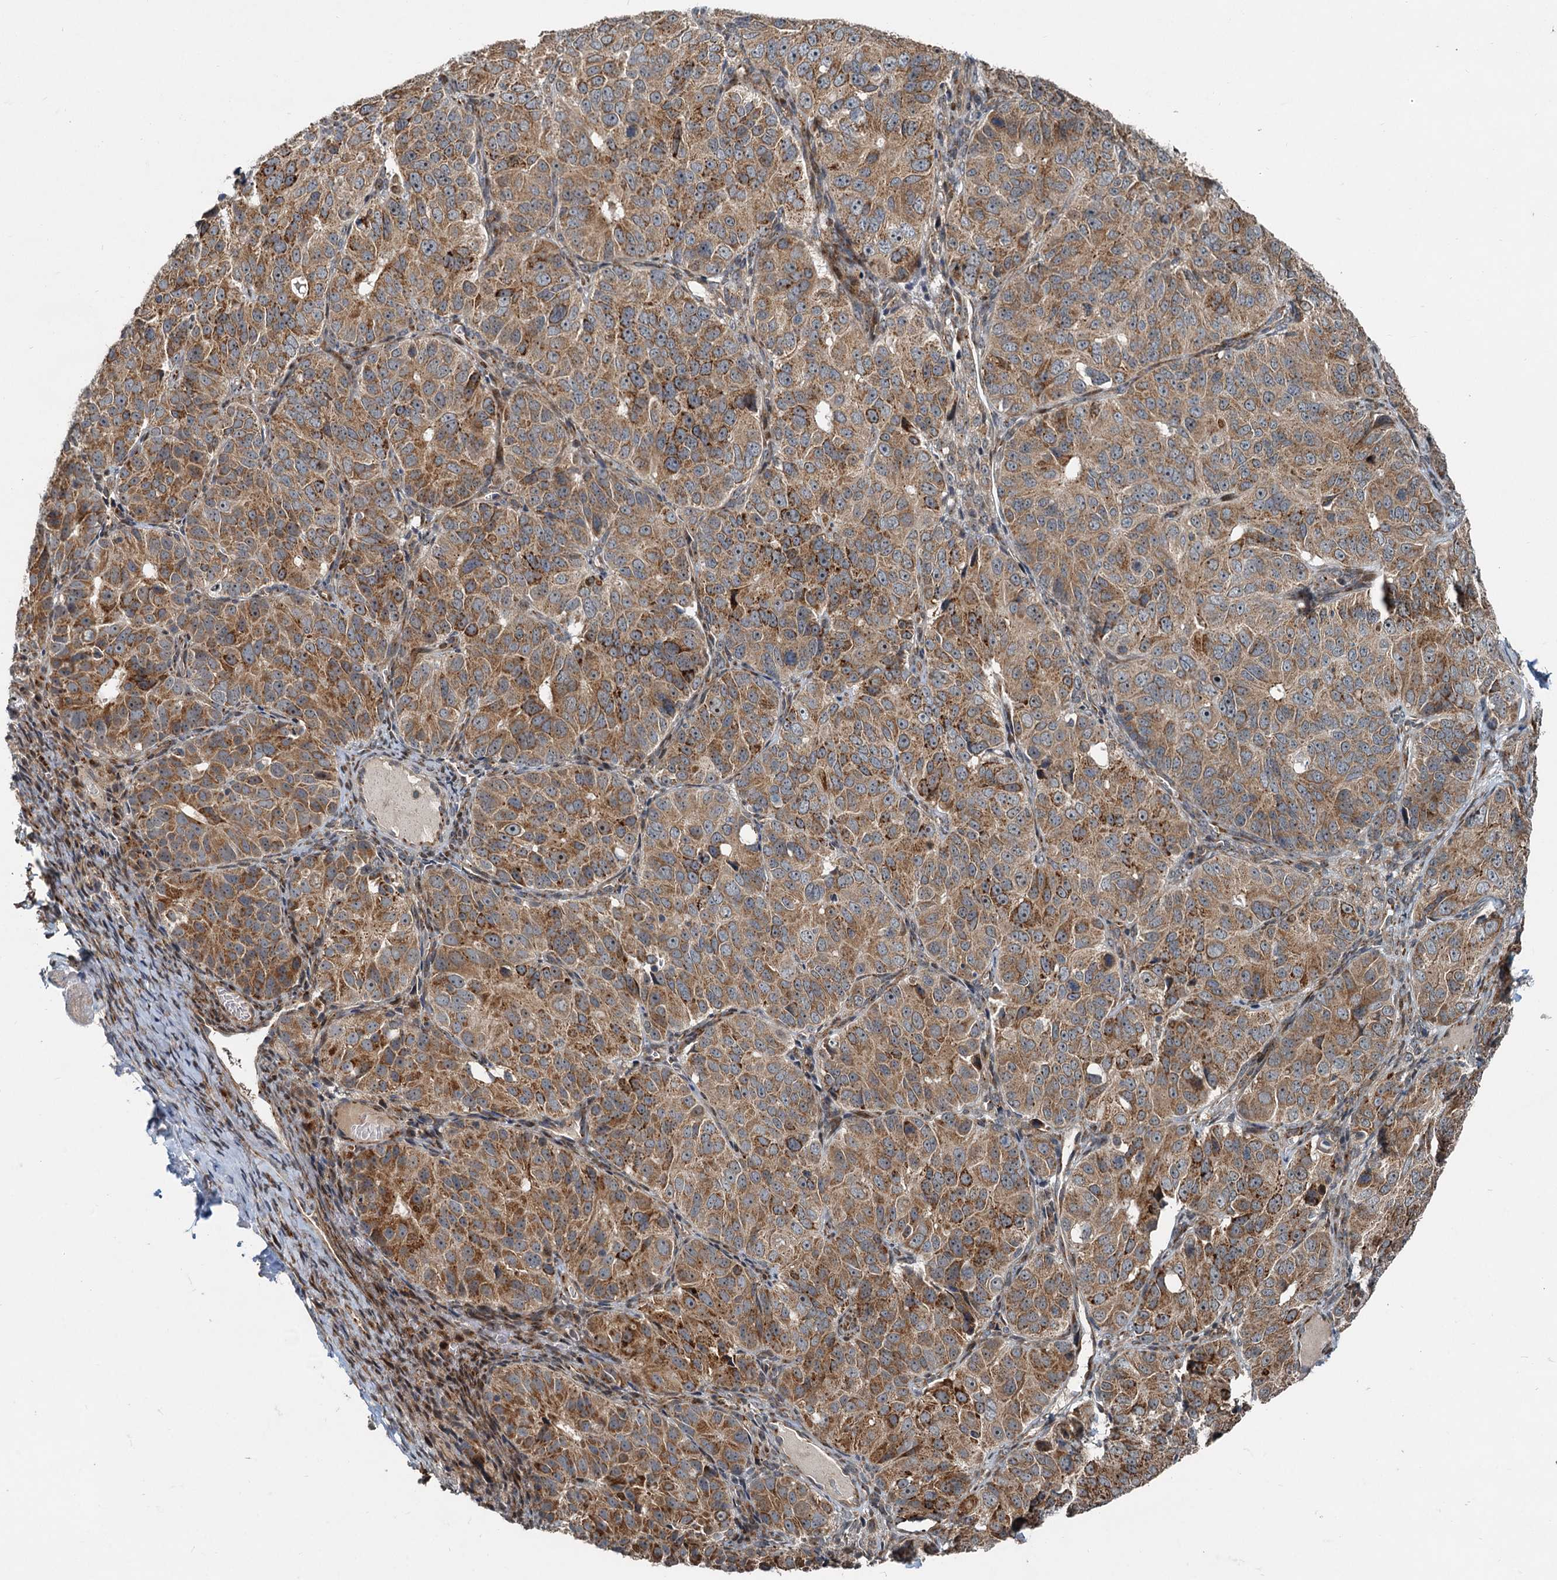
{"staining": {"intensity": "moderate", "quantity": ">75%", "location": "cytoplasmic/membranous"}, "tissue": "ovarian cancer", "cell_type": "Tumor cells", "image_type": "cancer", "snomed": [{"axis": "morphology", "description": "Carcinoma, endometroid"}, {"axis": "topography", "description": "Ovary"}], "caption": "An image of ovarian cancer (endometroid carcinoma) stained for a protein exhibits moderate cytoplasmic/membranous brown staining in tumor cells.", "gene": "CEP68", "patient": {"sex": "female", "age": 51}}